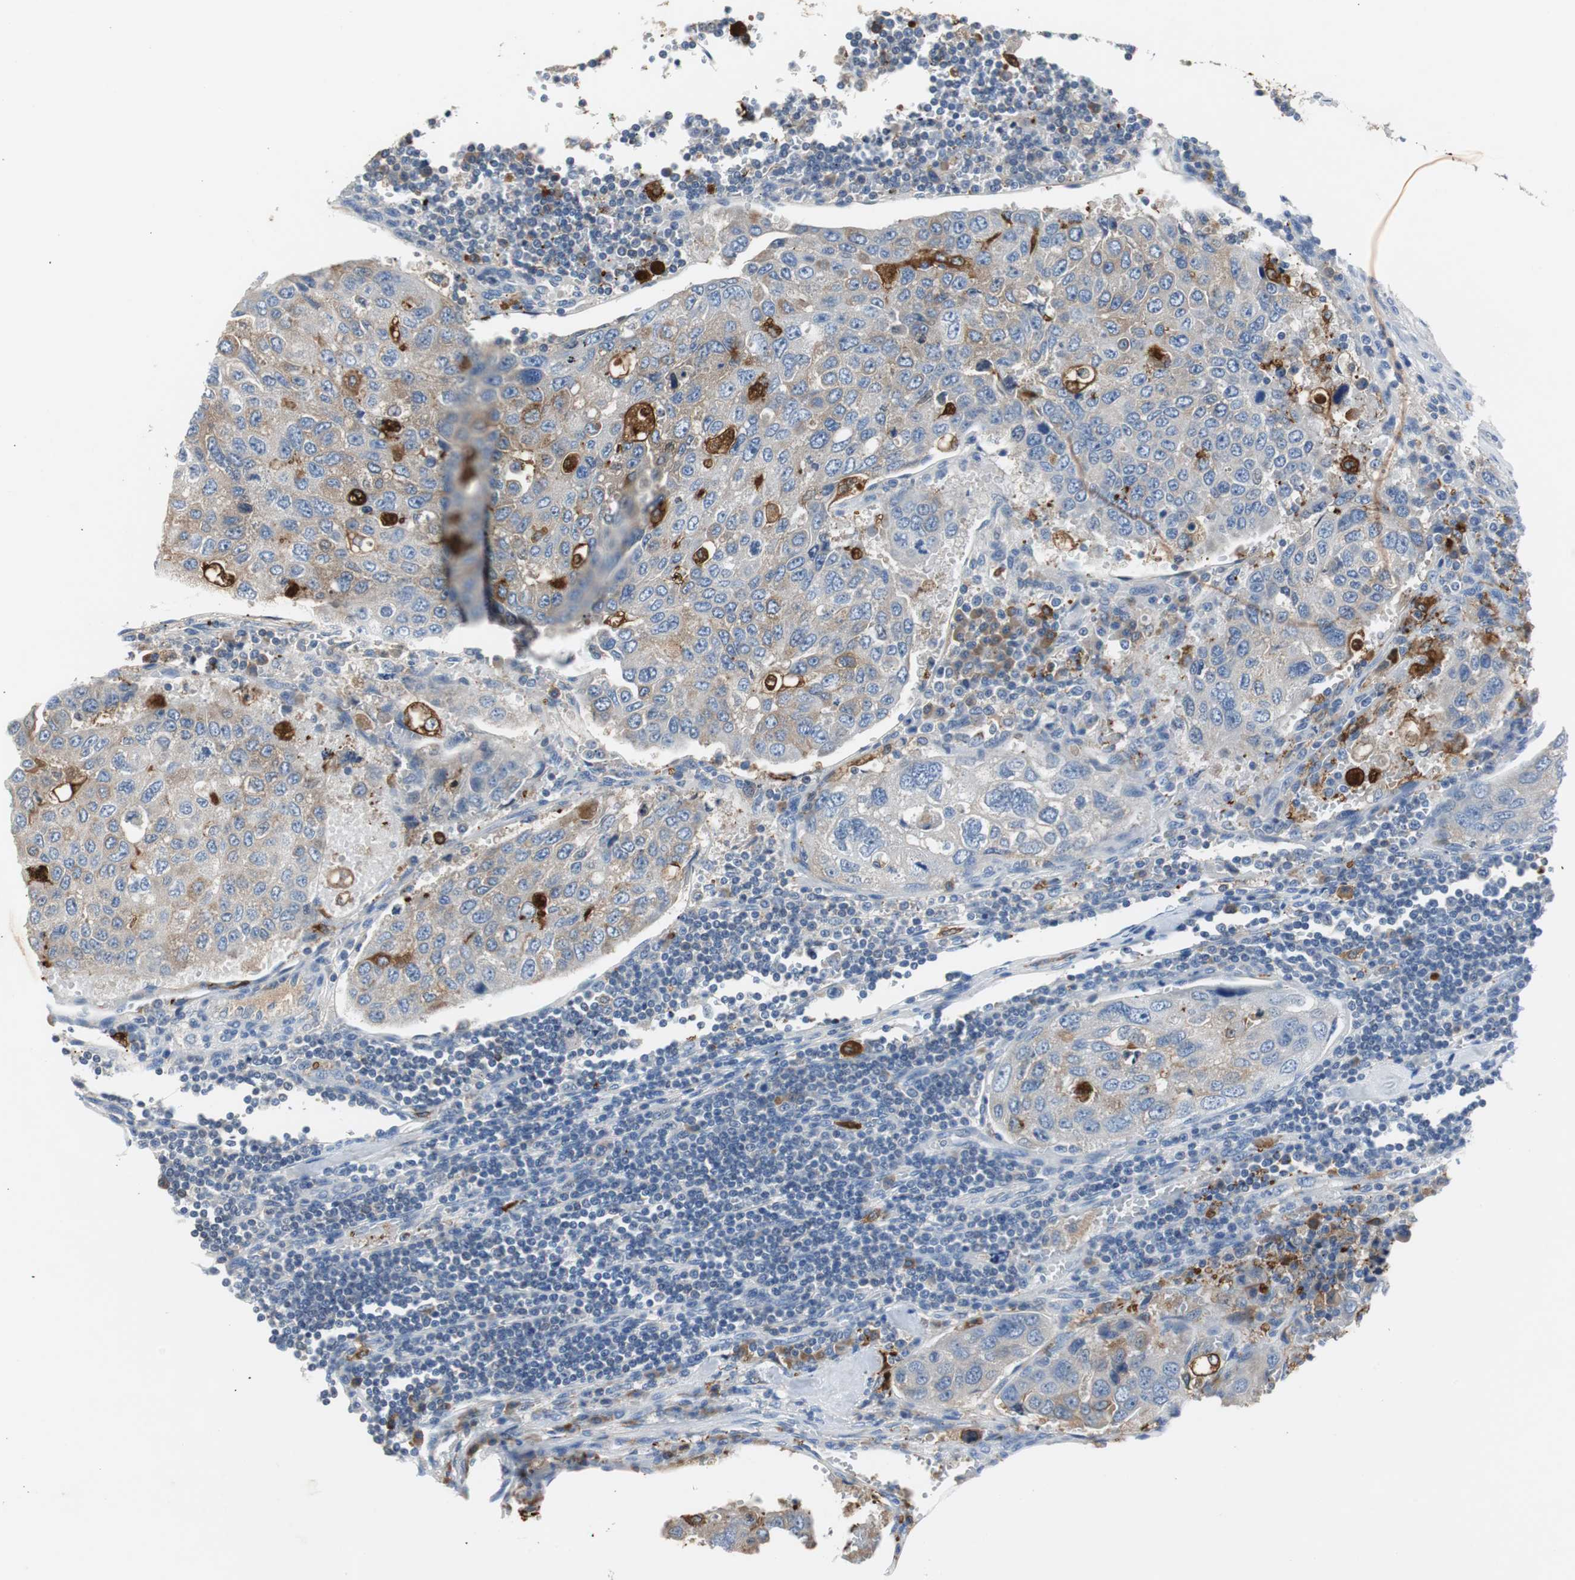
{"staining": {"intensity": "moderate", "quantity": "<25%", "location": "cytoplasmic/membranous"}, "tissue": "urothelial cancer", "cell_type": "Tumor cells", "image_type": "cancer", "snomed": [{"axis": "morphology", "description": "Urothelial carcinoma, High grade"}, {"axis": "topography", "description": "Lymph node"}, {"axis": "topography", "description": "Urinary bladder"}], "caption": "Immunohistochemistry of human urothelial cancer displays low levels of moderate cytoplasmic/membranous positivity in approximately <25% of tumor cells.", "gene": "PI15", "patient": {"sex": "male", "age": 51}}